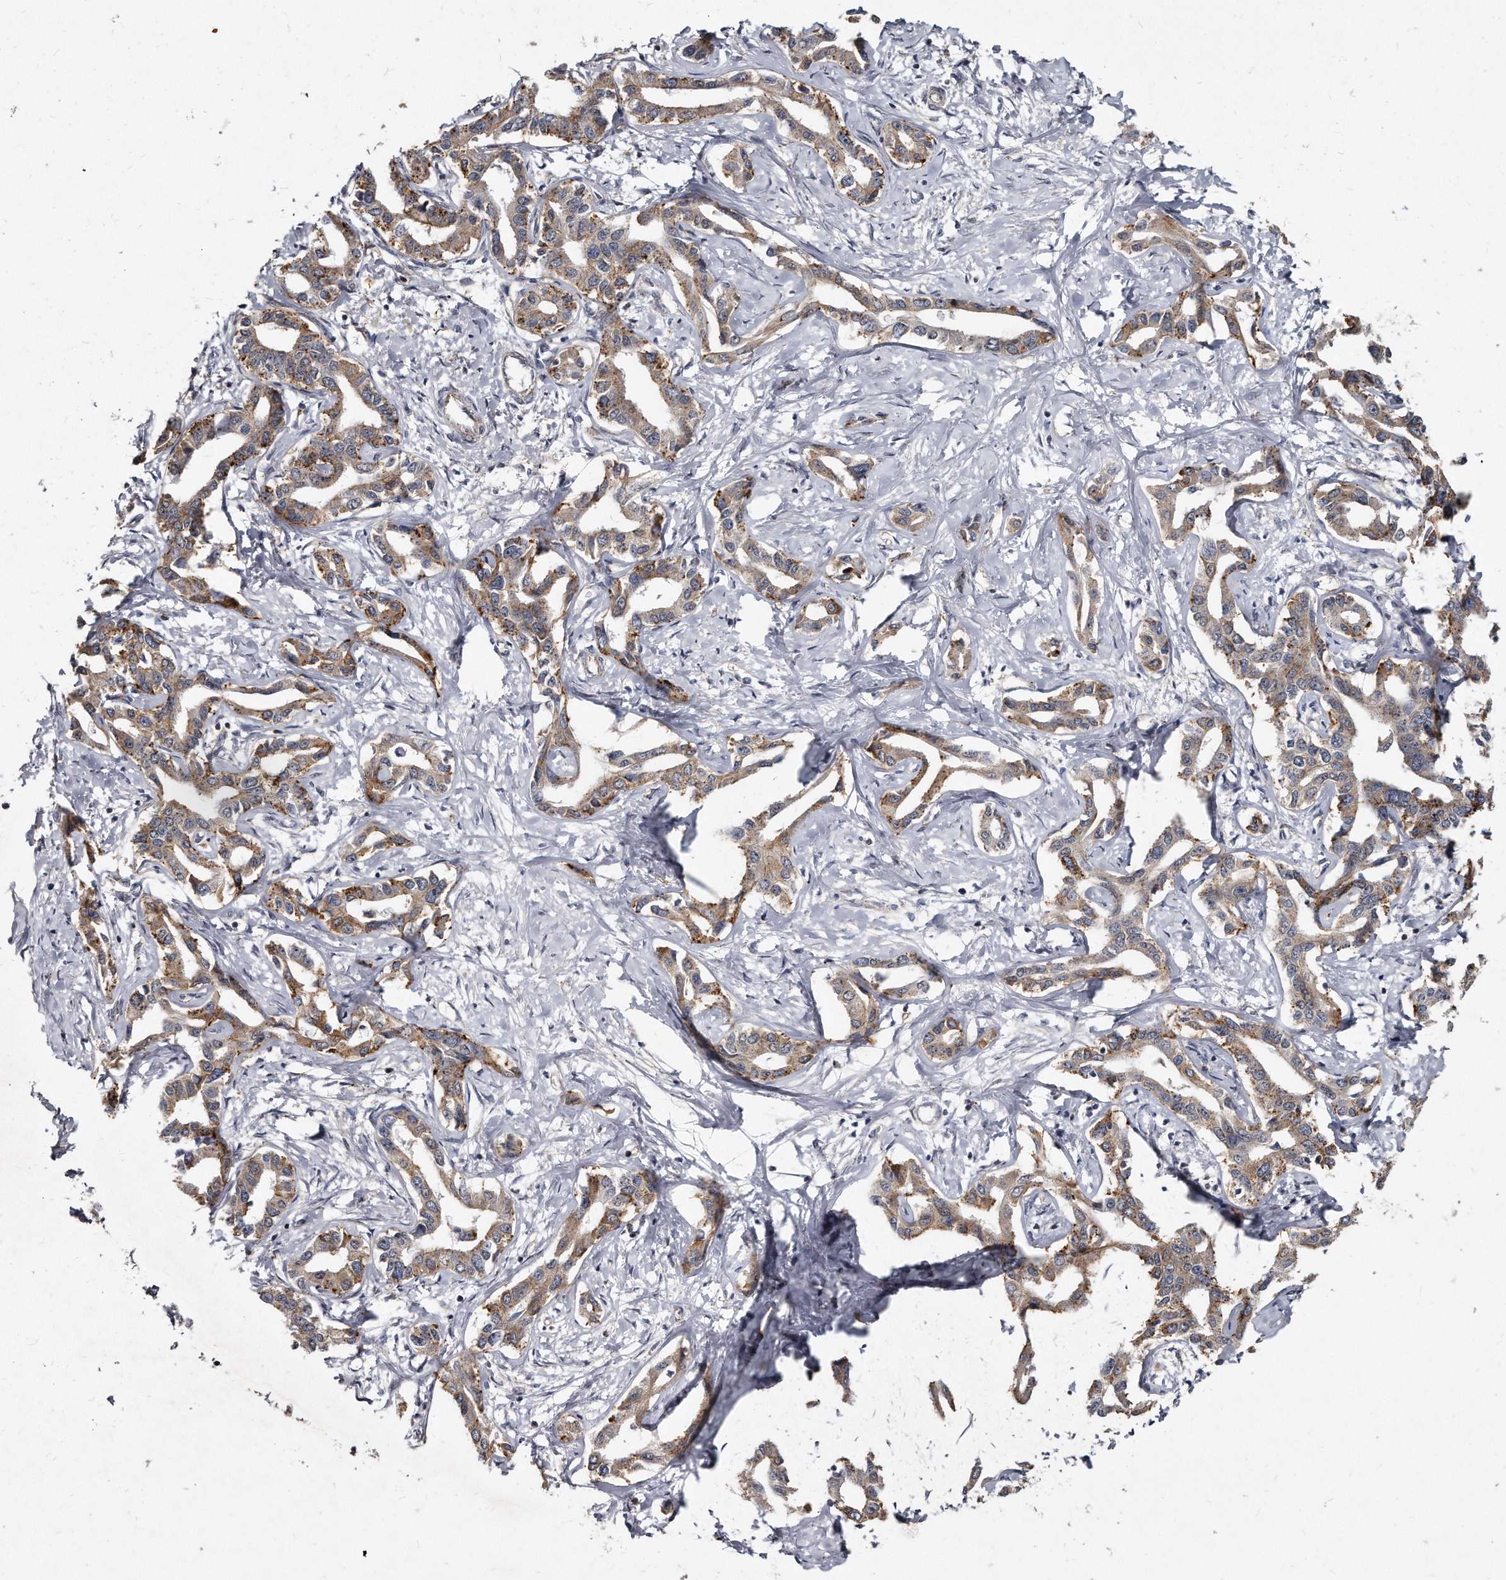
{"staining": {"intensity": "moderate", "quantity": ">75%", "location": "cytoplasmic/membranous"}, "tissue": "liver cancer", "cell_type": "Tumor cells", "image_type": "cancer", "snomed": [{"axis": "morphology", "description": "Cholangiocarcinoma"}, {"axis": "topography", "description": "Liver"}], "caption": "Human cholangiocarcinoma (liver) stained for a protein (brown) demonstrates moderate cytoplasmic/membranous positive positivity in about >75% of tumor cells.", "gene": "KLHDC3", "patient": {"sex": "male", "age": 59}}